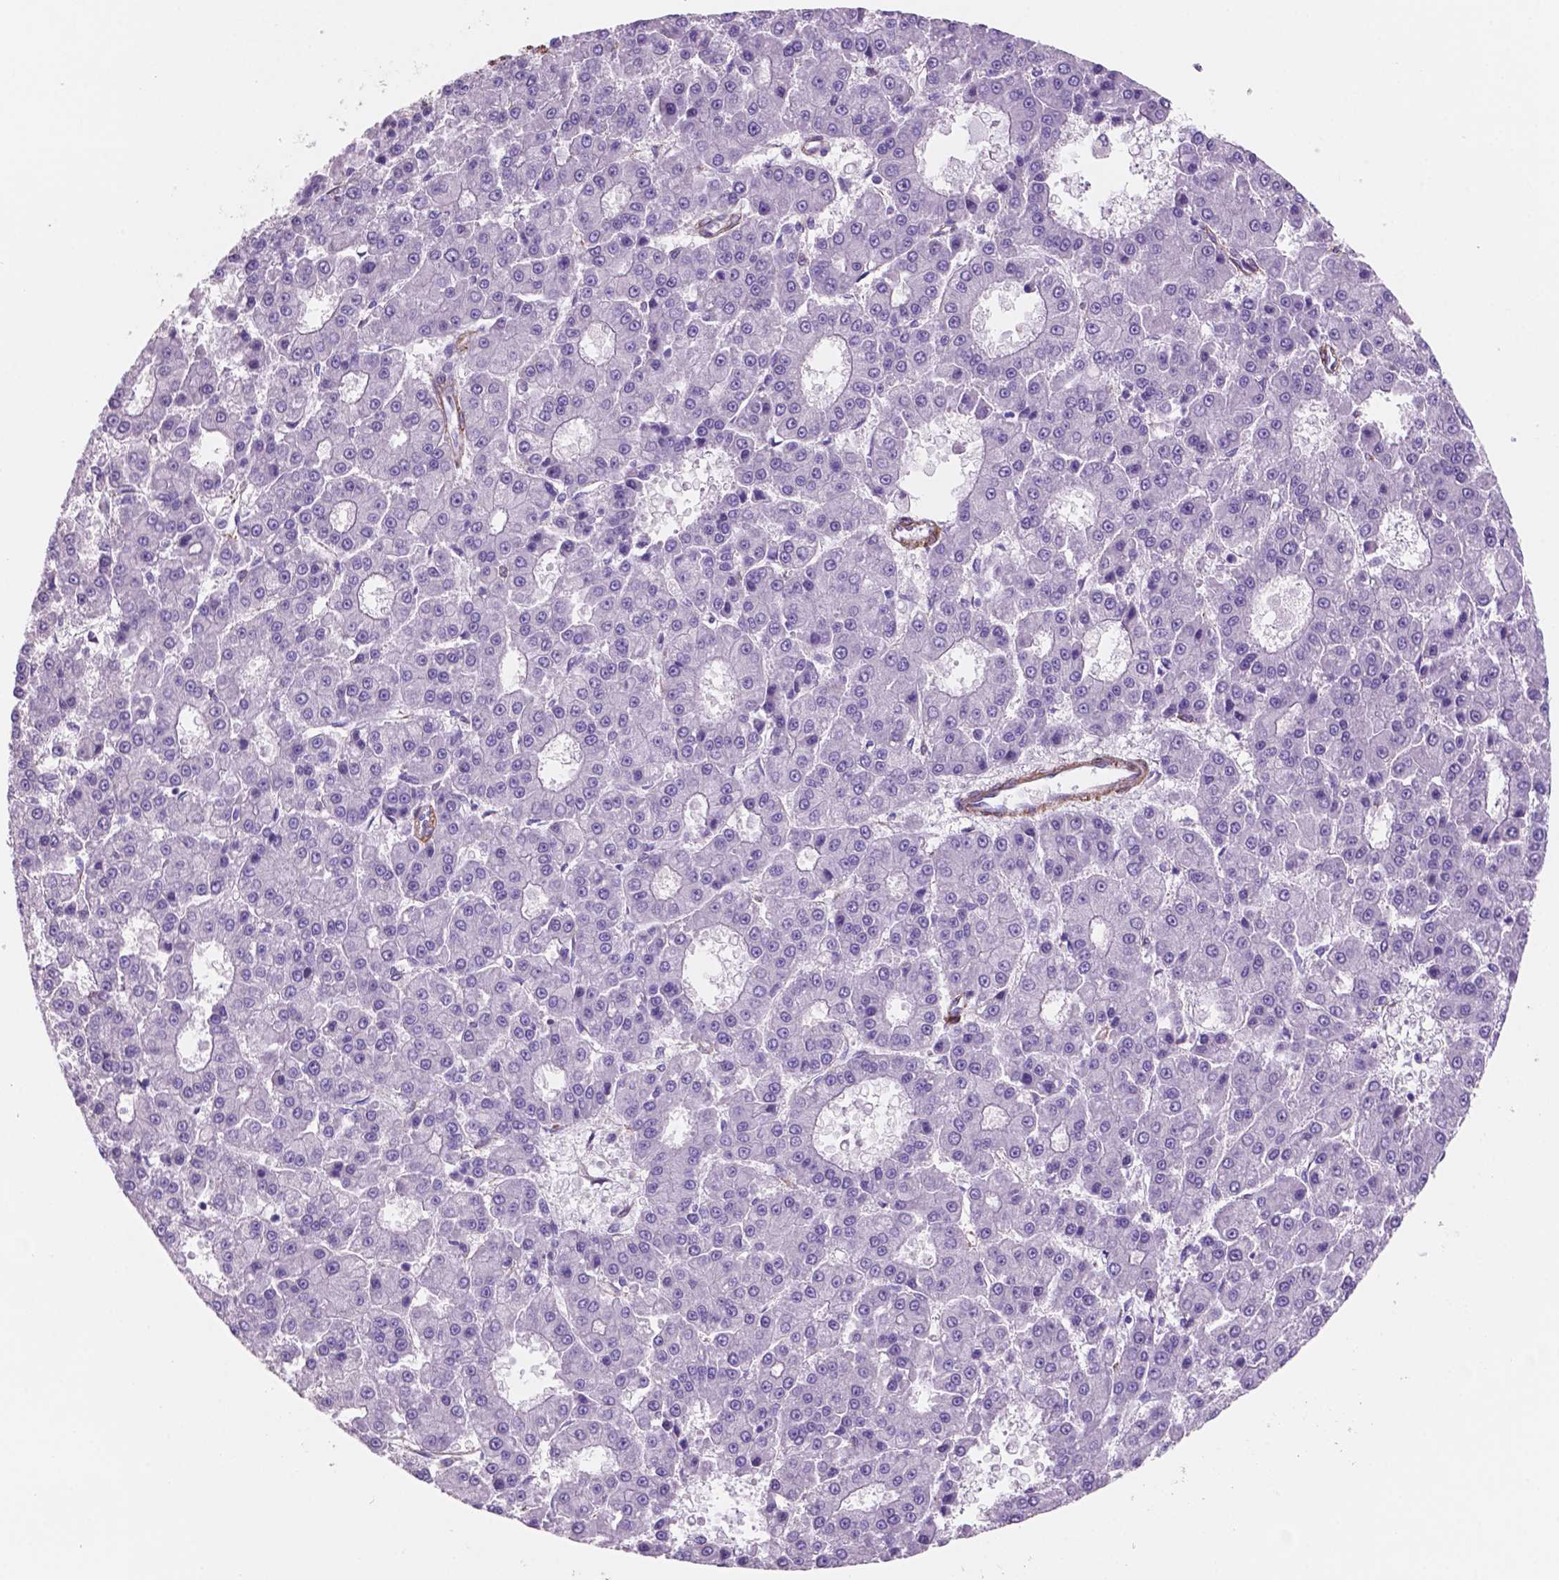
{"staining": {"intensity": "negative", "quantity": "none", "location": "none"}, "tissue": "liver cancer", "cell_type": "Tumor cells", "image_type": "cancer", "snomed": [{"axis": "morphology", "description": "Carcinoma, Hepatocellular, NOS"}, {"axis": "topography", "description": "Liver"}], "caption": "The image shows no staining of tumor cells in liver cancer.", "gene": "TOR2A", "patient": {"sex": "male", "age": 70}}